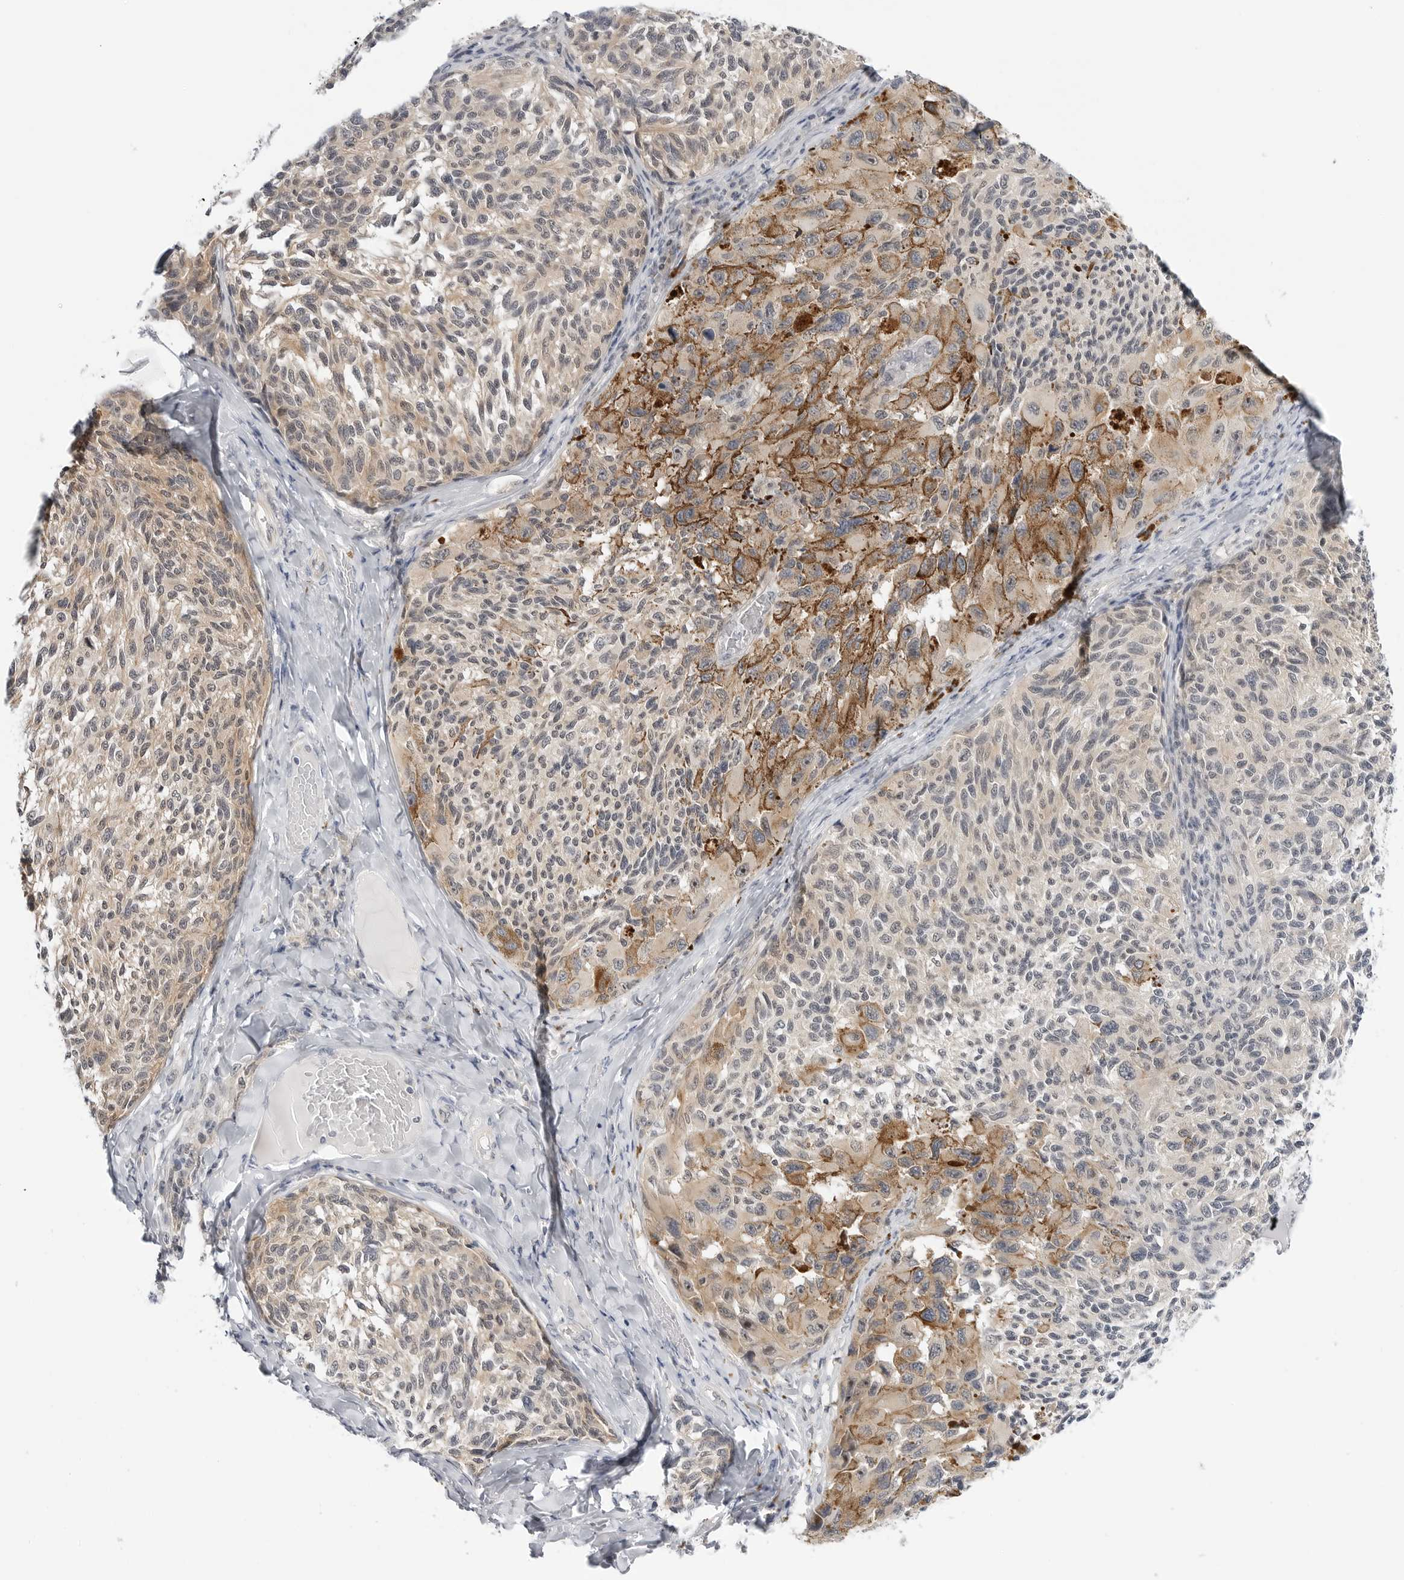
{"staining": {"intensity": "weak", "quantity": "25%-75%", "location": "cytoplasmic/membranous,nuclear"}, "tissue": "melanoma", "cell_type": "Tumor cells", "image_type": "cancer", "snomed": [{"axis": "morphology", "description": "Malignant melanoma, NOS"}, {"axis": "topography", "description": "Skin"}], "caption": "High-power microscopy captured an immunohistochemistry (IHC) histopathology image of melanoma, revealing weak cytoplasmic/membranous and nuclear positivity in approximately 25%-75% of tumor cells. The staining is performed using DAB (3,3'-diaminobenzidine) brown chromogen to label protein expression. The nuclei are counter-stained blue using hematoxylin.", "gene": "MAP2K5", "patient": {"sex": "female", "age": 73}}